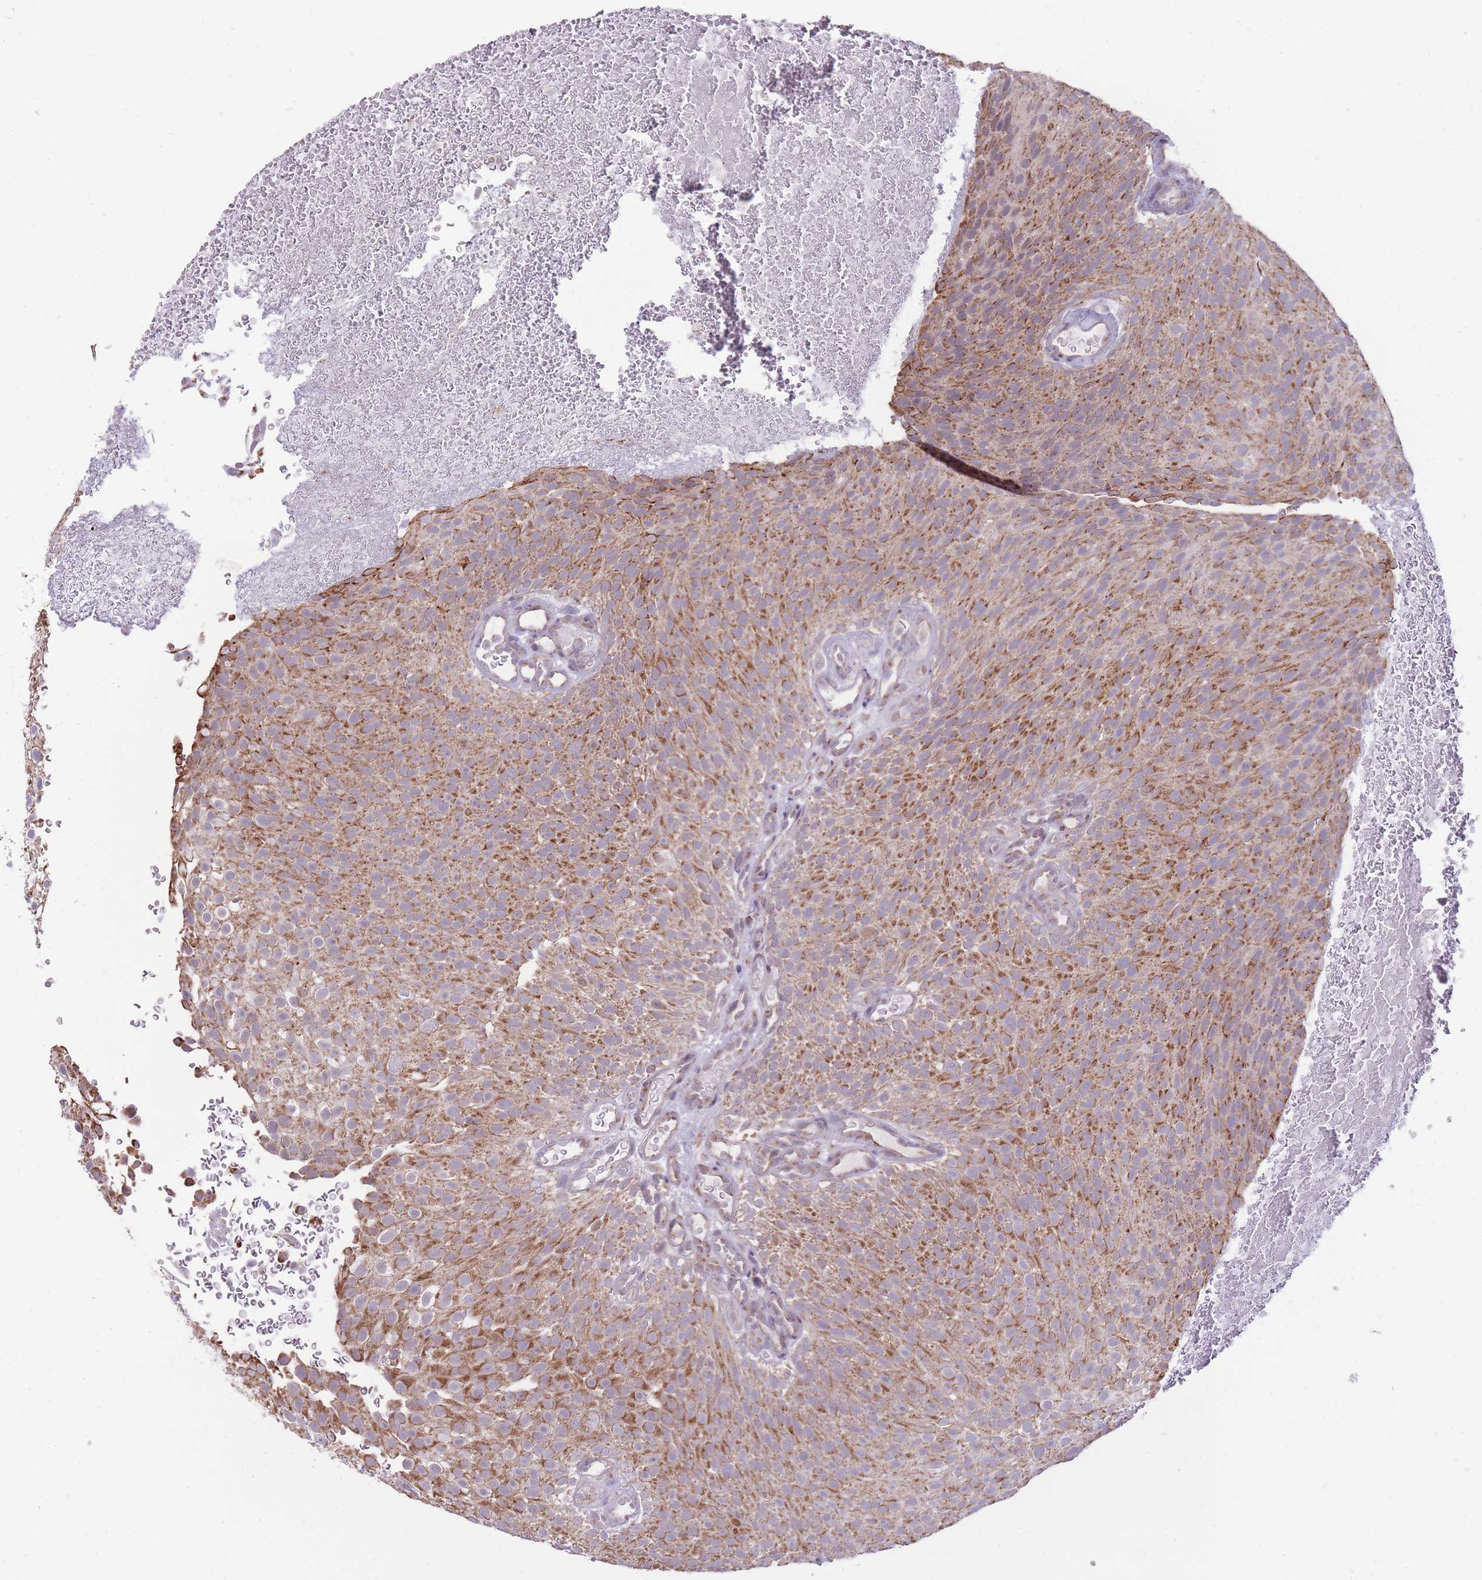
{"staining": {"intensity": "moderate", "quantity": ">75%", "location": "cytoplasmic/membranous"}, "tissue": "urothelial cancer", "cell_type": "Tumor cells", "image_type": "cancer", "snomed": [{"axis": "morphology", "description": "Urothelial carcinoma, Low grade"}, {"axis": "topography", "description": "Urinary bladder"}], "caption": "A high-resolution image shows immunohistochemistry (IHC) staining of urothelial carcinoma (low-grade), which demonstrates moderate cytoplasmic/membranous expression in approximately >75% of tumor cells. Using DAB (3,3'-diaminobenzidine) (brown) and hematoxylin (blue) stains, captured at high magnification using brightfield microscopy.", "gene": "NELL1", "patient": {"sex": "male", "age": 78}}